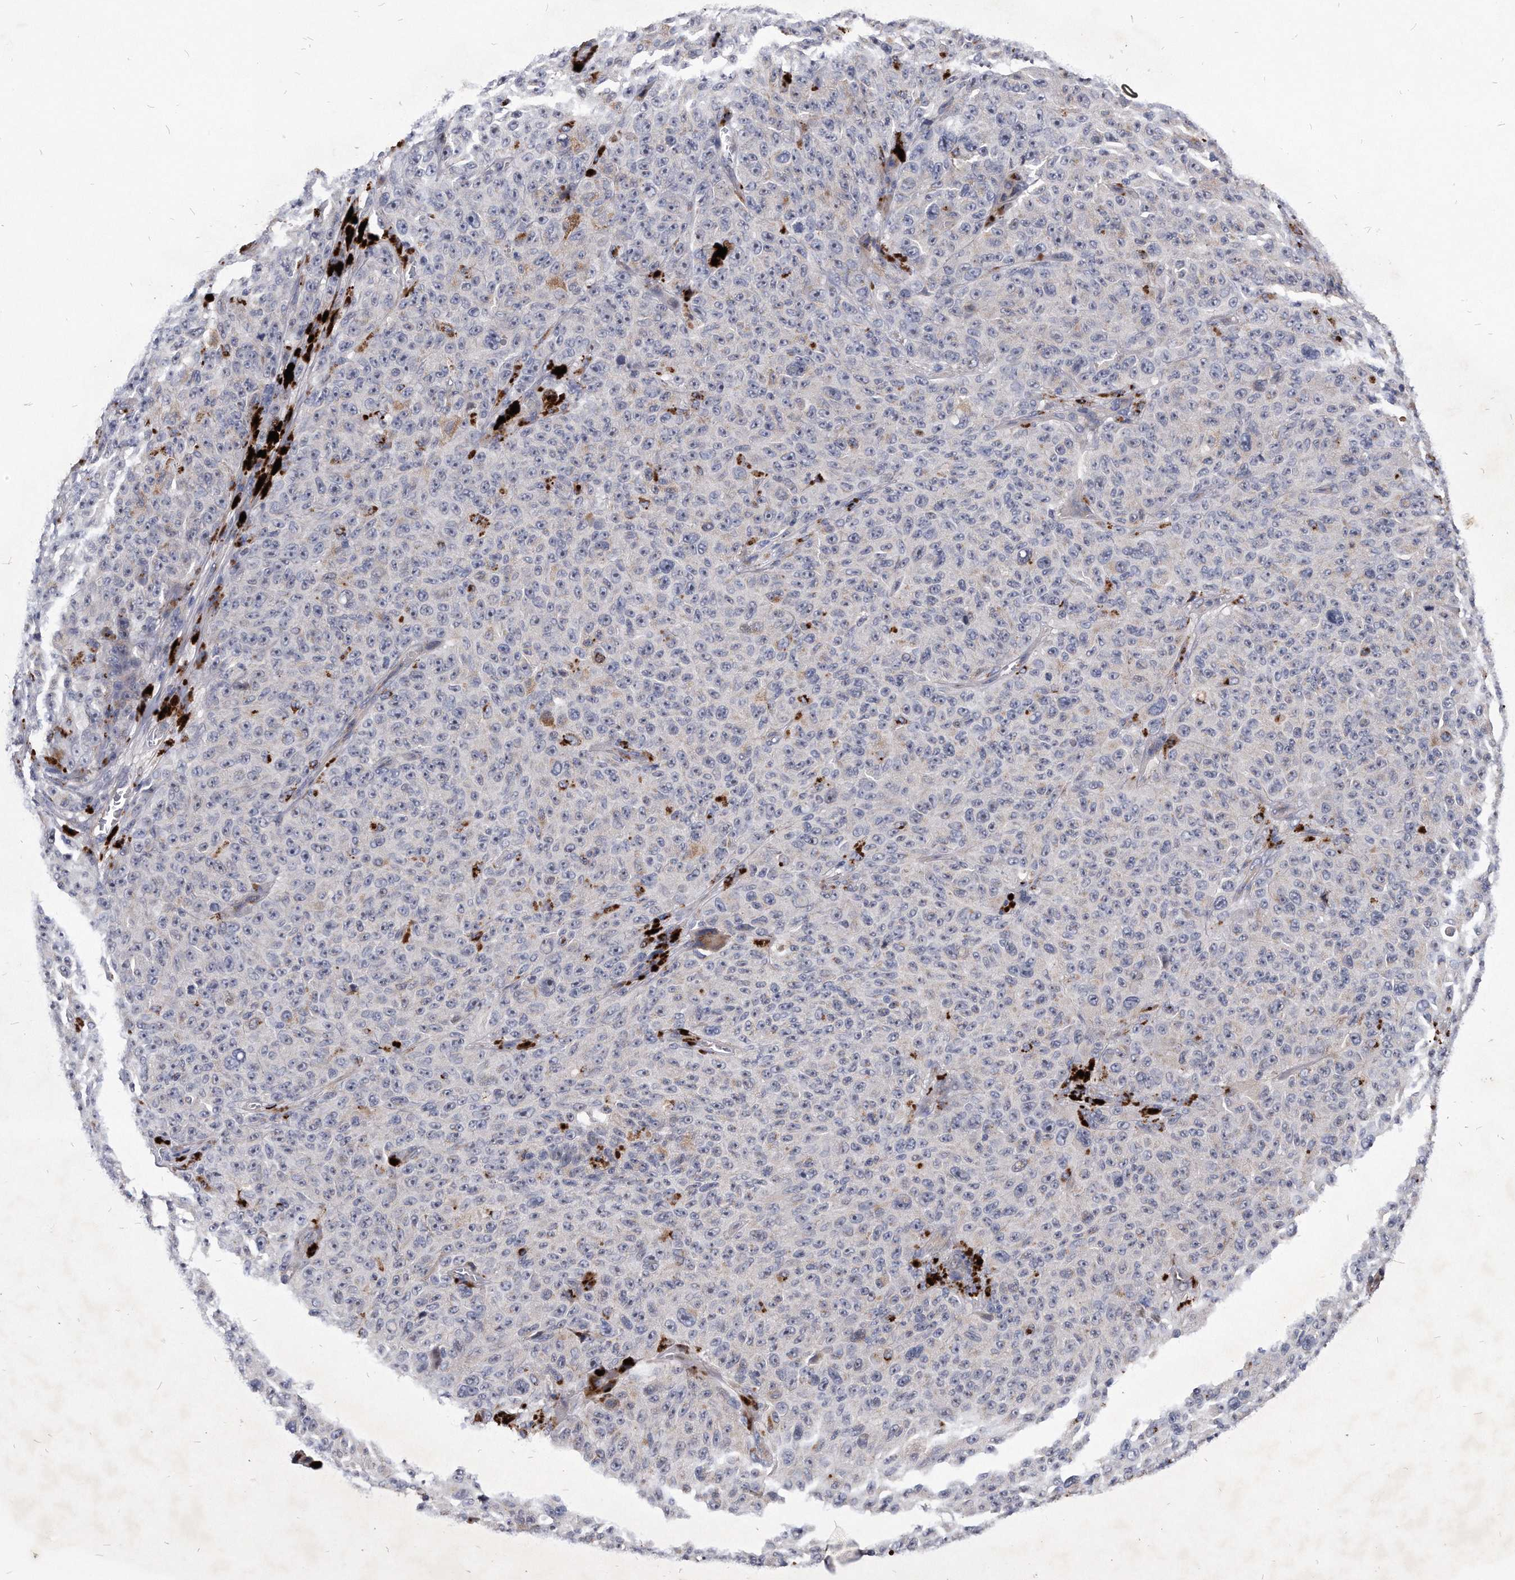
{"staining": {"intensity": "negative", "quantity": "none", "location": "none"}, "tissue": "melanoma", "cell_type": "Tumor cells", "image_type": "cancer", "snomed": [{"axis": "morphology", "description": "Malignant melanoma, NOS"}, {"axis": "topography", "description": "Skin"}], "caption": "Immunohistochemical staining of human melanoma shows no significant expression in tumor cells. (Stains: DAB IHC with hematoxylin counter stain, Microscopy: brightfield microscopy at high magnification).", "gene": "MGAT4A", "patient": {"sex": "female", "age": 82}}